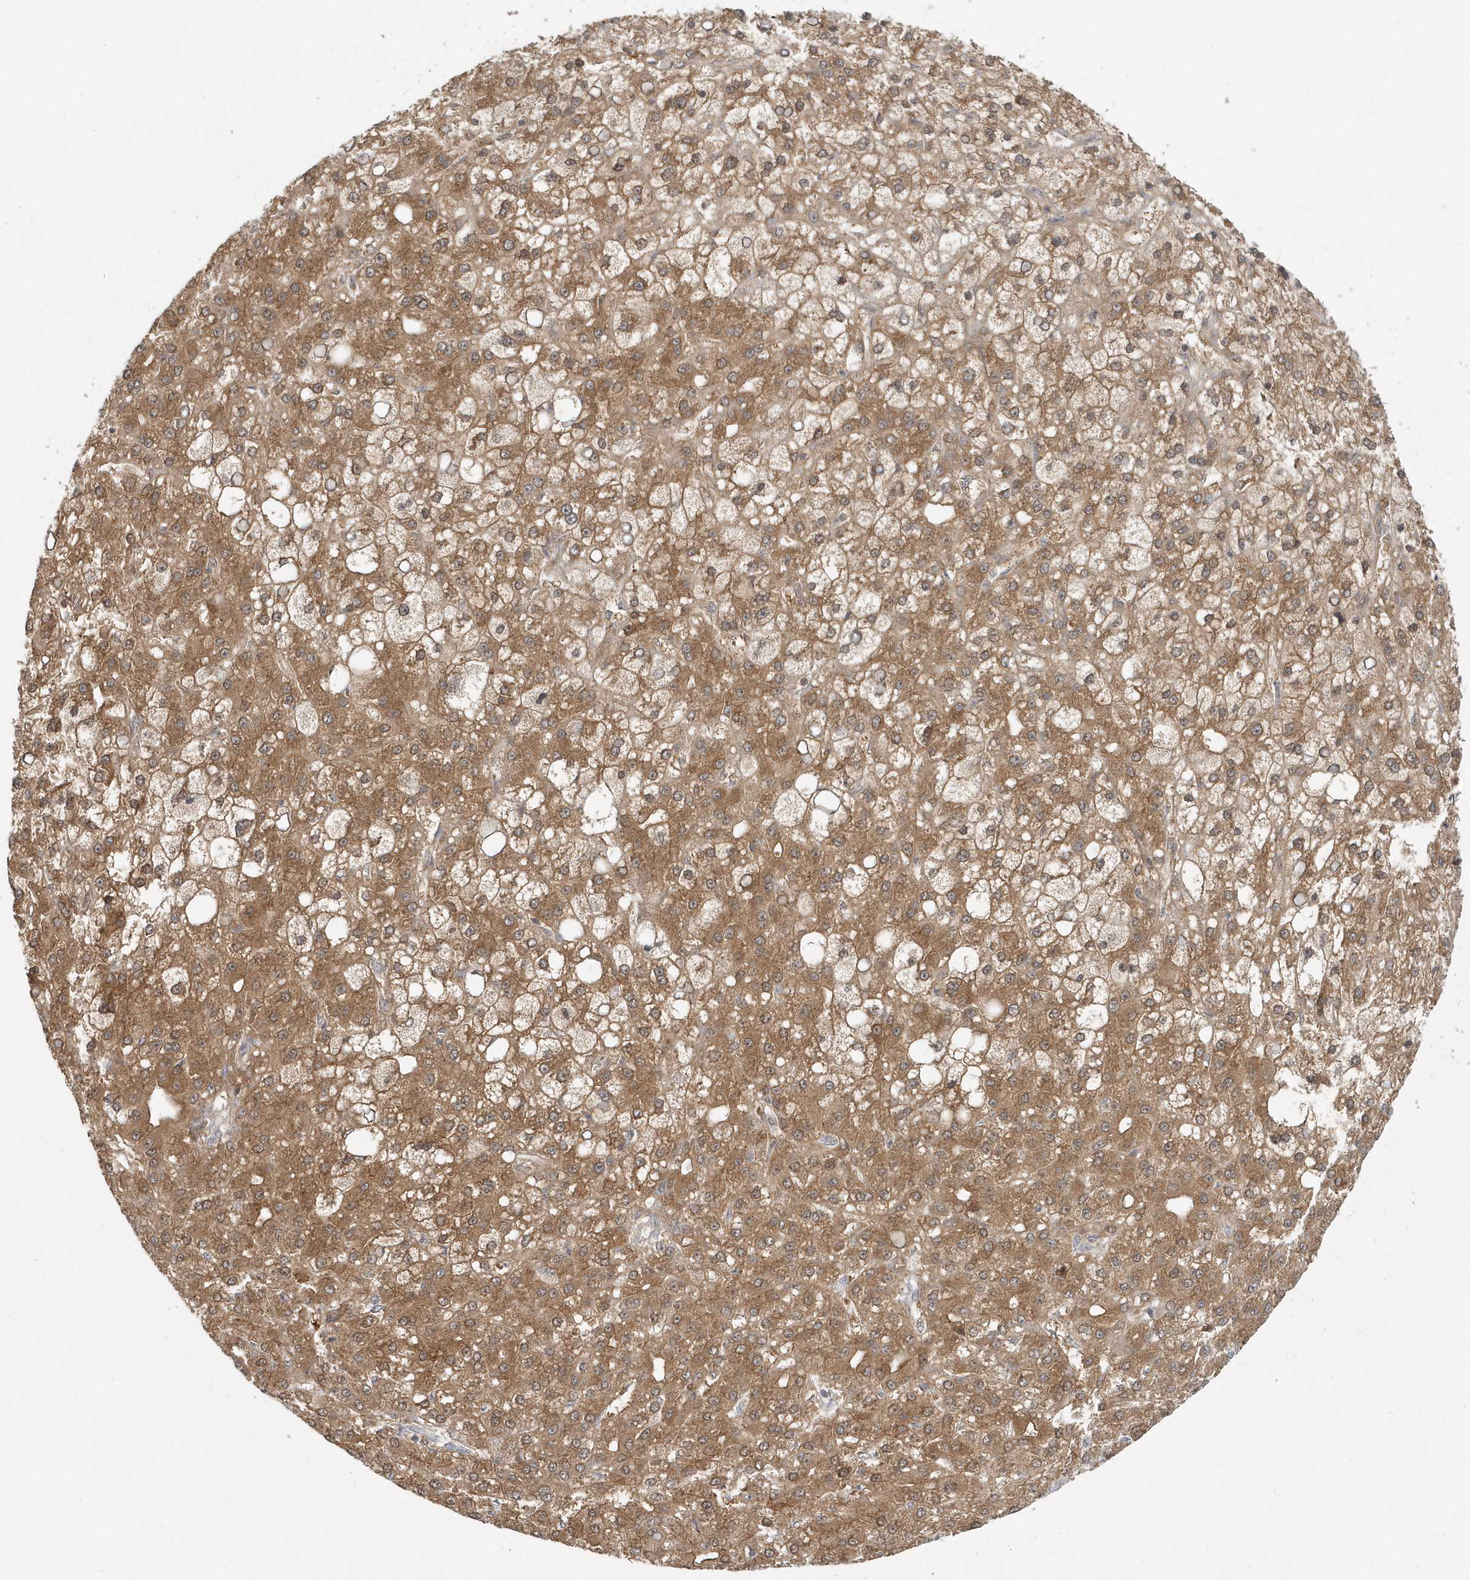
{"staining": {"intensity": "moderate", "quantity": ">75%", "location": "cytoplasmic/membranous"}, "tissue": "liver cancer", "cell_type": "Tumor cells", "image_type": "cancer", "snomed": [{"axis": "morphology", "description": "Carcinoma, Hepatocellular, NOS"}, {"axis": "topography", "description": "Liver"}], "caption": "This histopathology image exhibits IHC staining of liver cancer, with medium moderate cytoplasmic/membranous staining in about >75% of tumor cells.", "gene": "RNF7", "patient": {"sex": "male", "age": 67}}